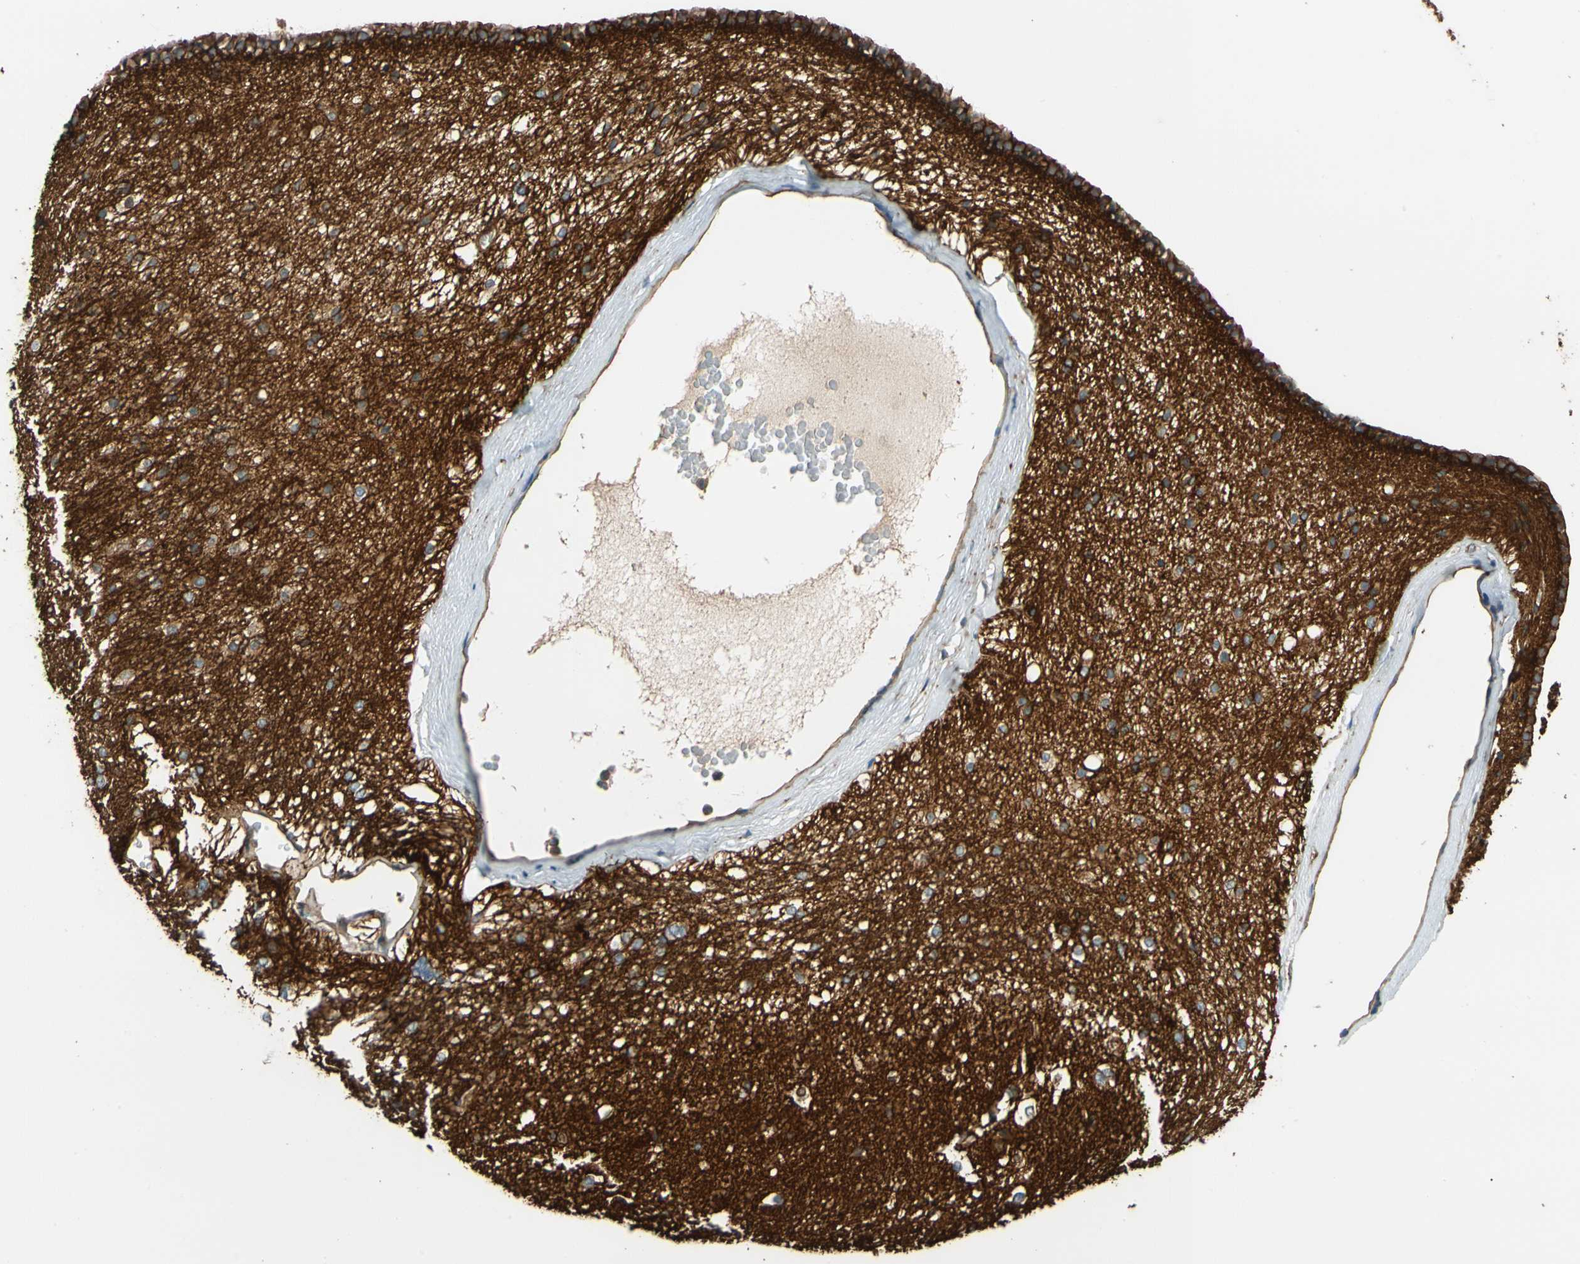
{"staining": {"intensity": "moderate", "quantity": "25%-75%", "location": "cytoplasmic/membranous"}, "tissue": "hippocampus", "cell_type": "Glial cells", "image_type": "normal", "snomed": [{"axis": "morphology", "description": "Normal tissue, NOS"}, {"axis": "topography", "description": "Hippocampus"}], "caption": "Immunohistochemical staining of unremarkable hippocampus reveals moderate cytoplasmic/membranous protein expression in approximately 25%-75% of glial cells. Using DAB (brown) and hematoxylin (blue) stains, captured at high magnification using brightfield microscopy.", "gene": "SPTAN1", "patient": {"sex": "female", "age": 19}}